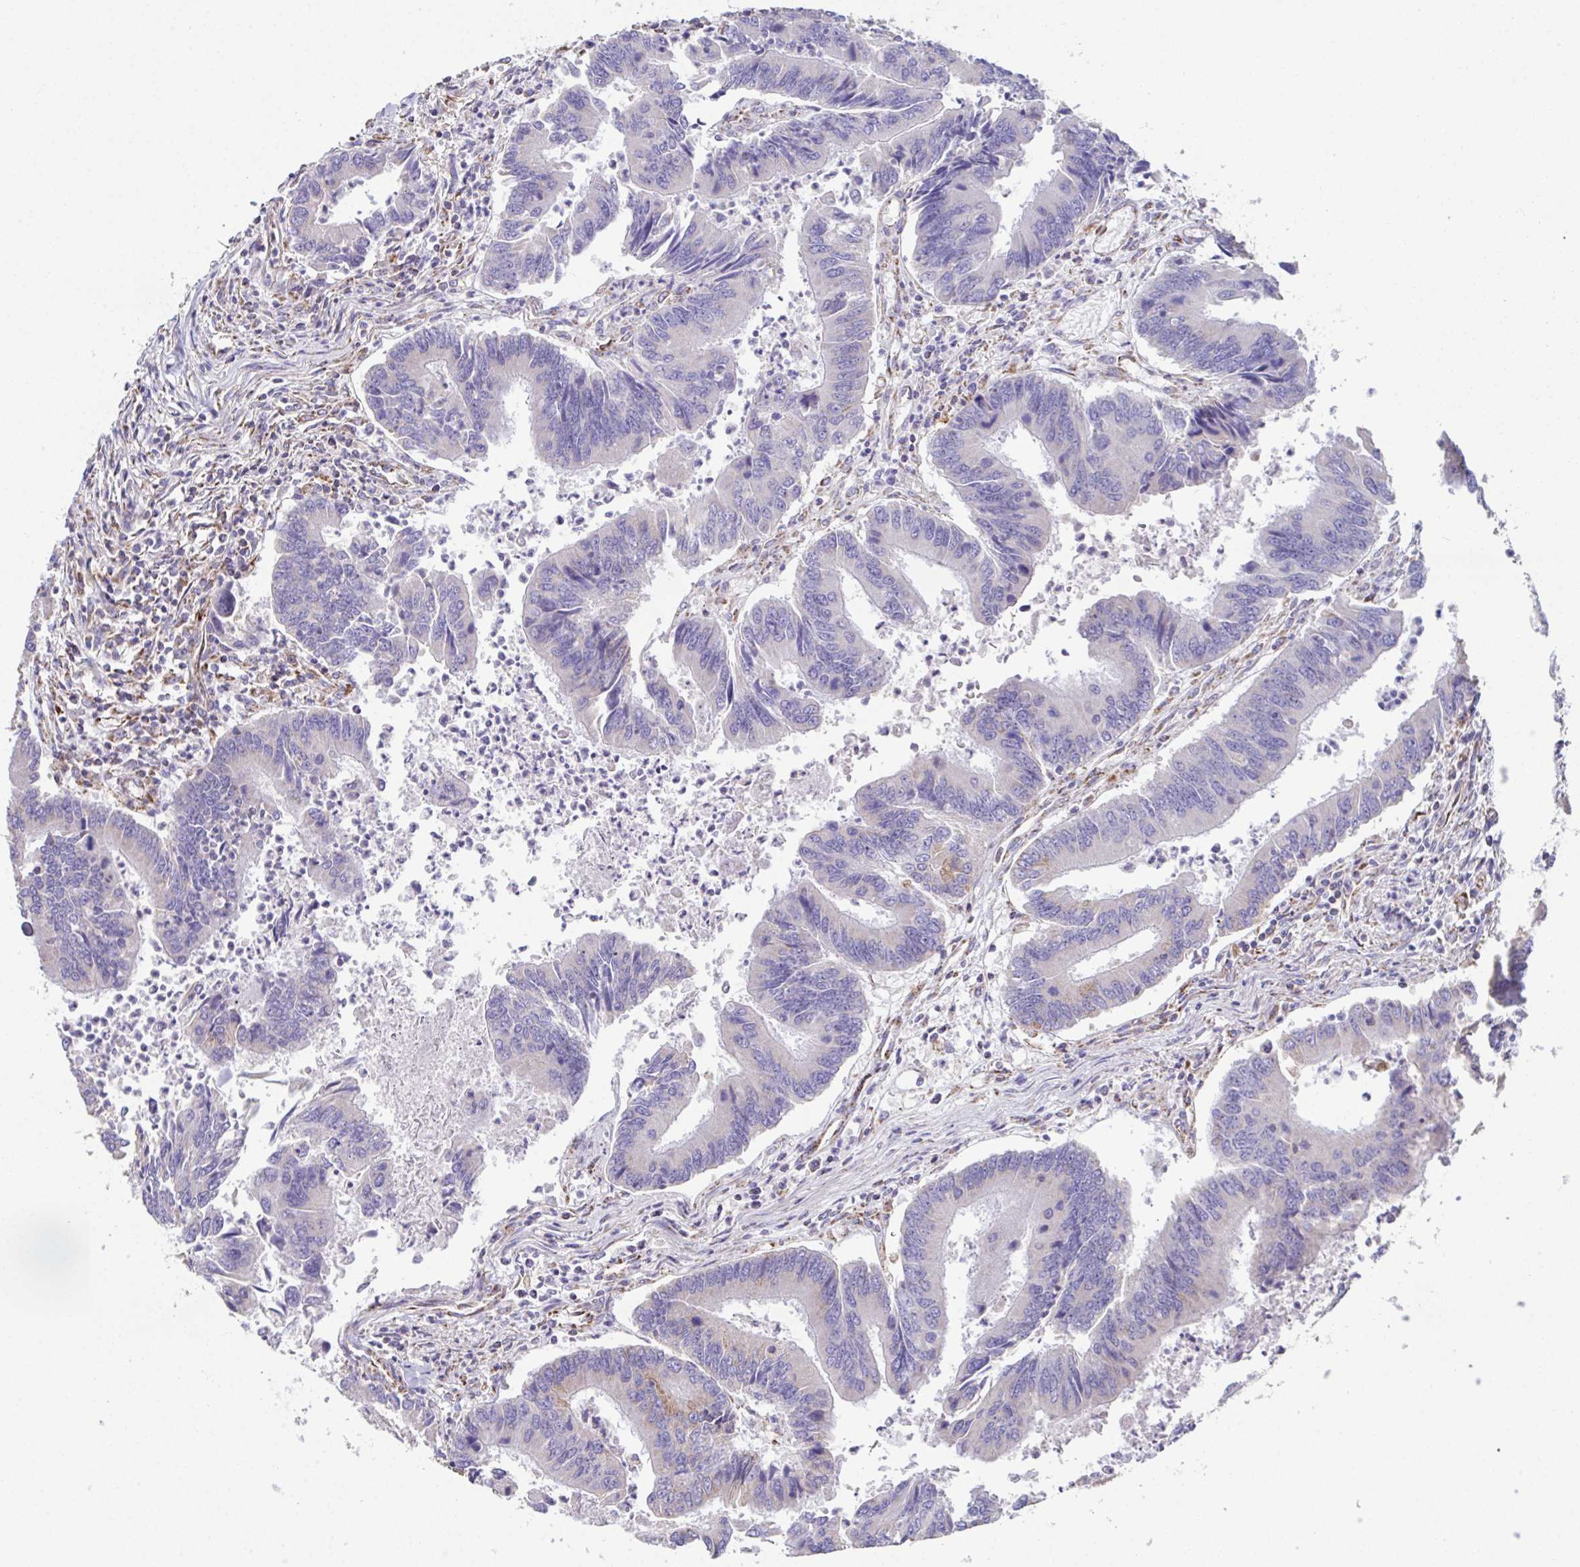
{"staining": {"intensity": "weak", "quantity": "<25%", "location": "cytoplasmic/membranous"}, "tissue": "colorectal cancer", "cell_type": "Tumor cells", "image_type": "cancer", "snomed": [{"axis": "morphology", "description": "Adenocarcinoma, NOS"}, {"axis": "topography", "description": "Colon"}], "caption": "High magnification brightfield microscopy of adenocarcinoma (colorectal) stained with DAB (brown) and counterstained with hematoxylin (blue): tumor cells show no significant staining. (IHC, brightfield microscopy, high magnification).", "gene": "DOK7", "patient": {"sex": "female", "age": 67}}